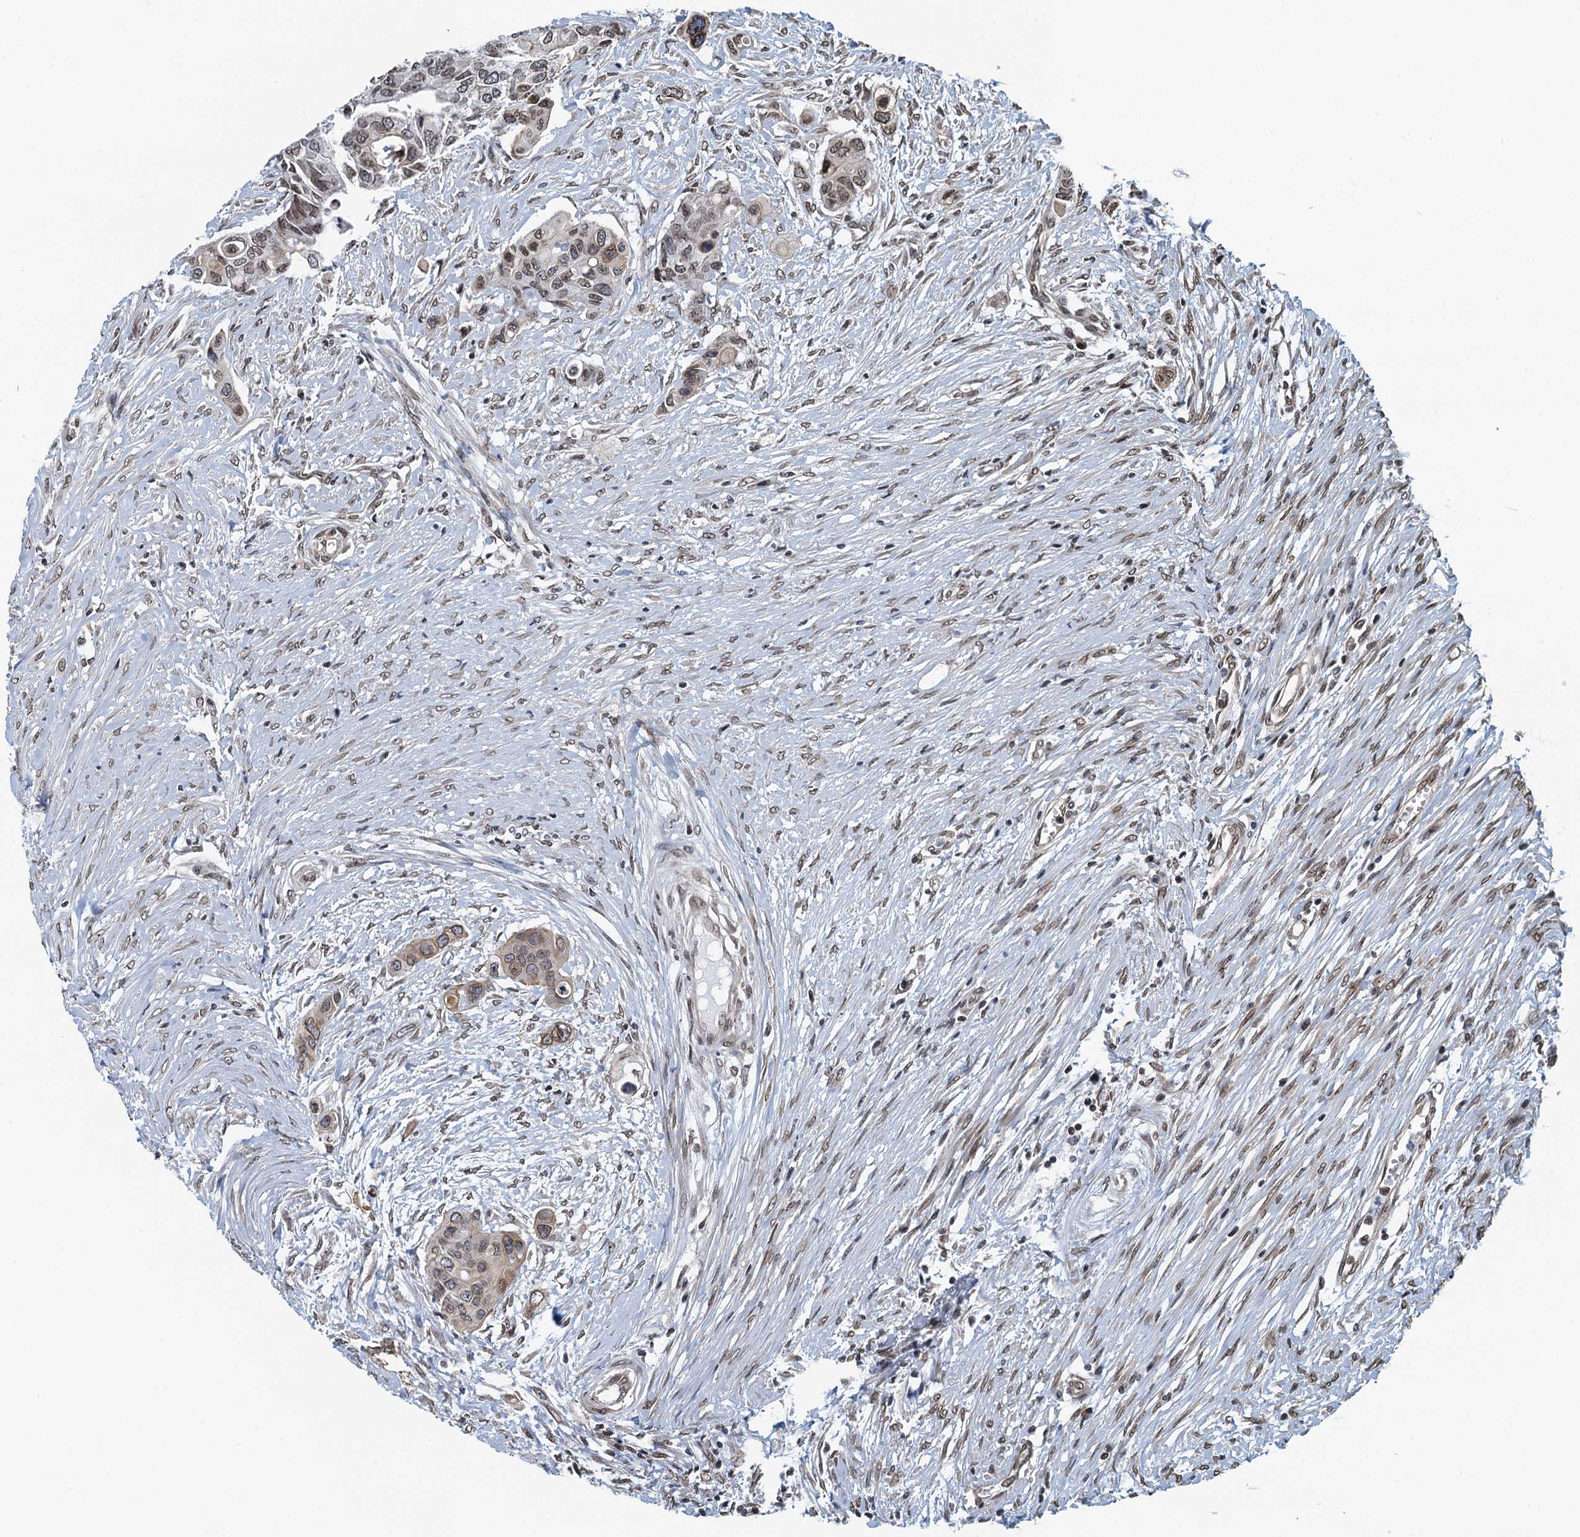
{"staining": {"intensity": "moderate", "quantity": ">75%", "location": "cytoplasmic/membranous,nuclear"}, "tissue": "colorectal cancer", "cell_type": "Tumor cells", "image_type": "cancer", "snomed": [{"axis": "morphology", "description": "Adenocarcinoma, NOS"}, {"axis": "topography", "description": "Colon"}], "caption": "Protein staining exhibits moderate cytoplasmic/membranous and nuclear staining in approximately >75% of tumor cells in adenocarcinoma (colorectal). (Brightfield microscopy of DAB IHC at high magnification).", "gene": "CCDC34", "patient": {"sex": "male", "age": 77}}